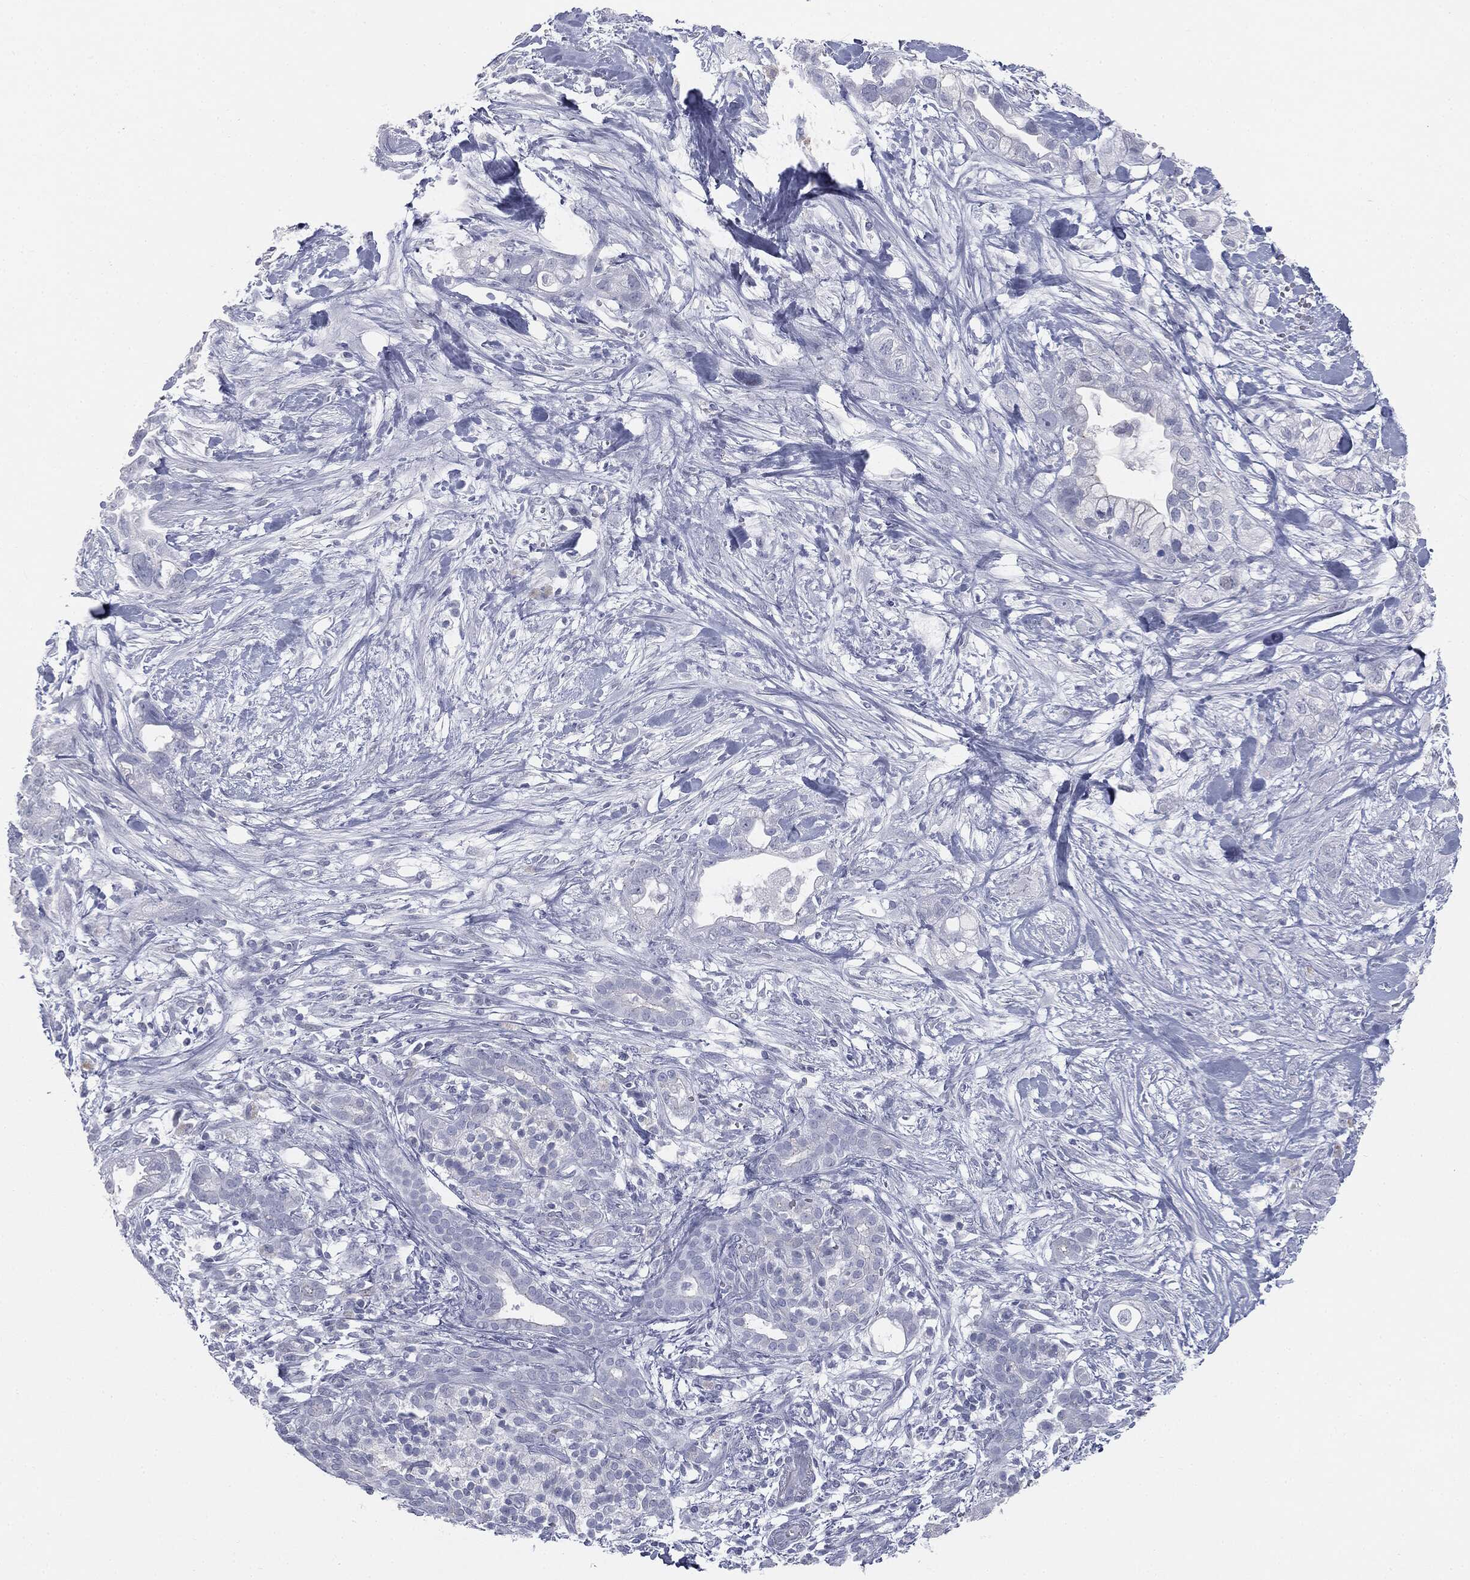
{"staining": {"intensity": "negative", "quantity": "none", "location": "none"}, "tissue": "pancreatic cancer", "cell_type": "Tumor cells", "image_type": "cancer", "snomed": [{"axis": "morphology", "description": "Adenocarcinoma, NOS"}, {"axis": "topography", "description": "Pancreas"}], "caption": "DAB immunohistochemical staining of pancreatic cancer demonstrates no significant staining in tumor cells.", "gene": "TPO", "patient": {"sex": "male", "age": 44}}